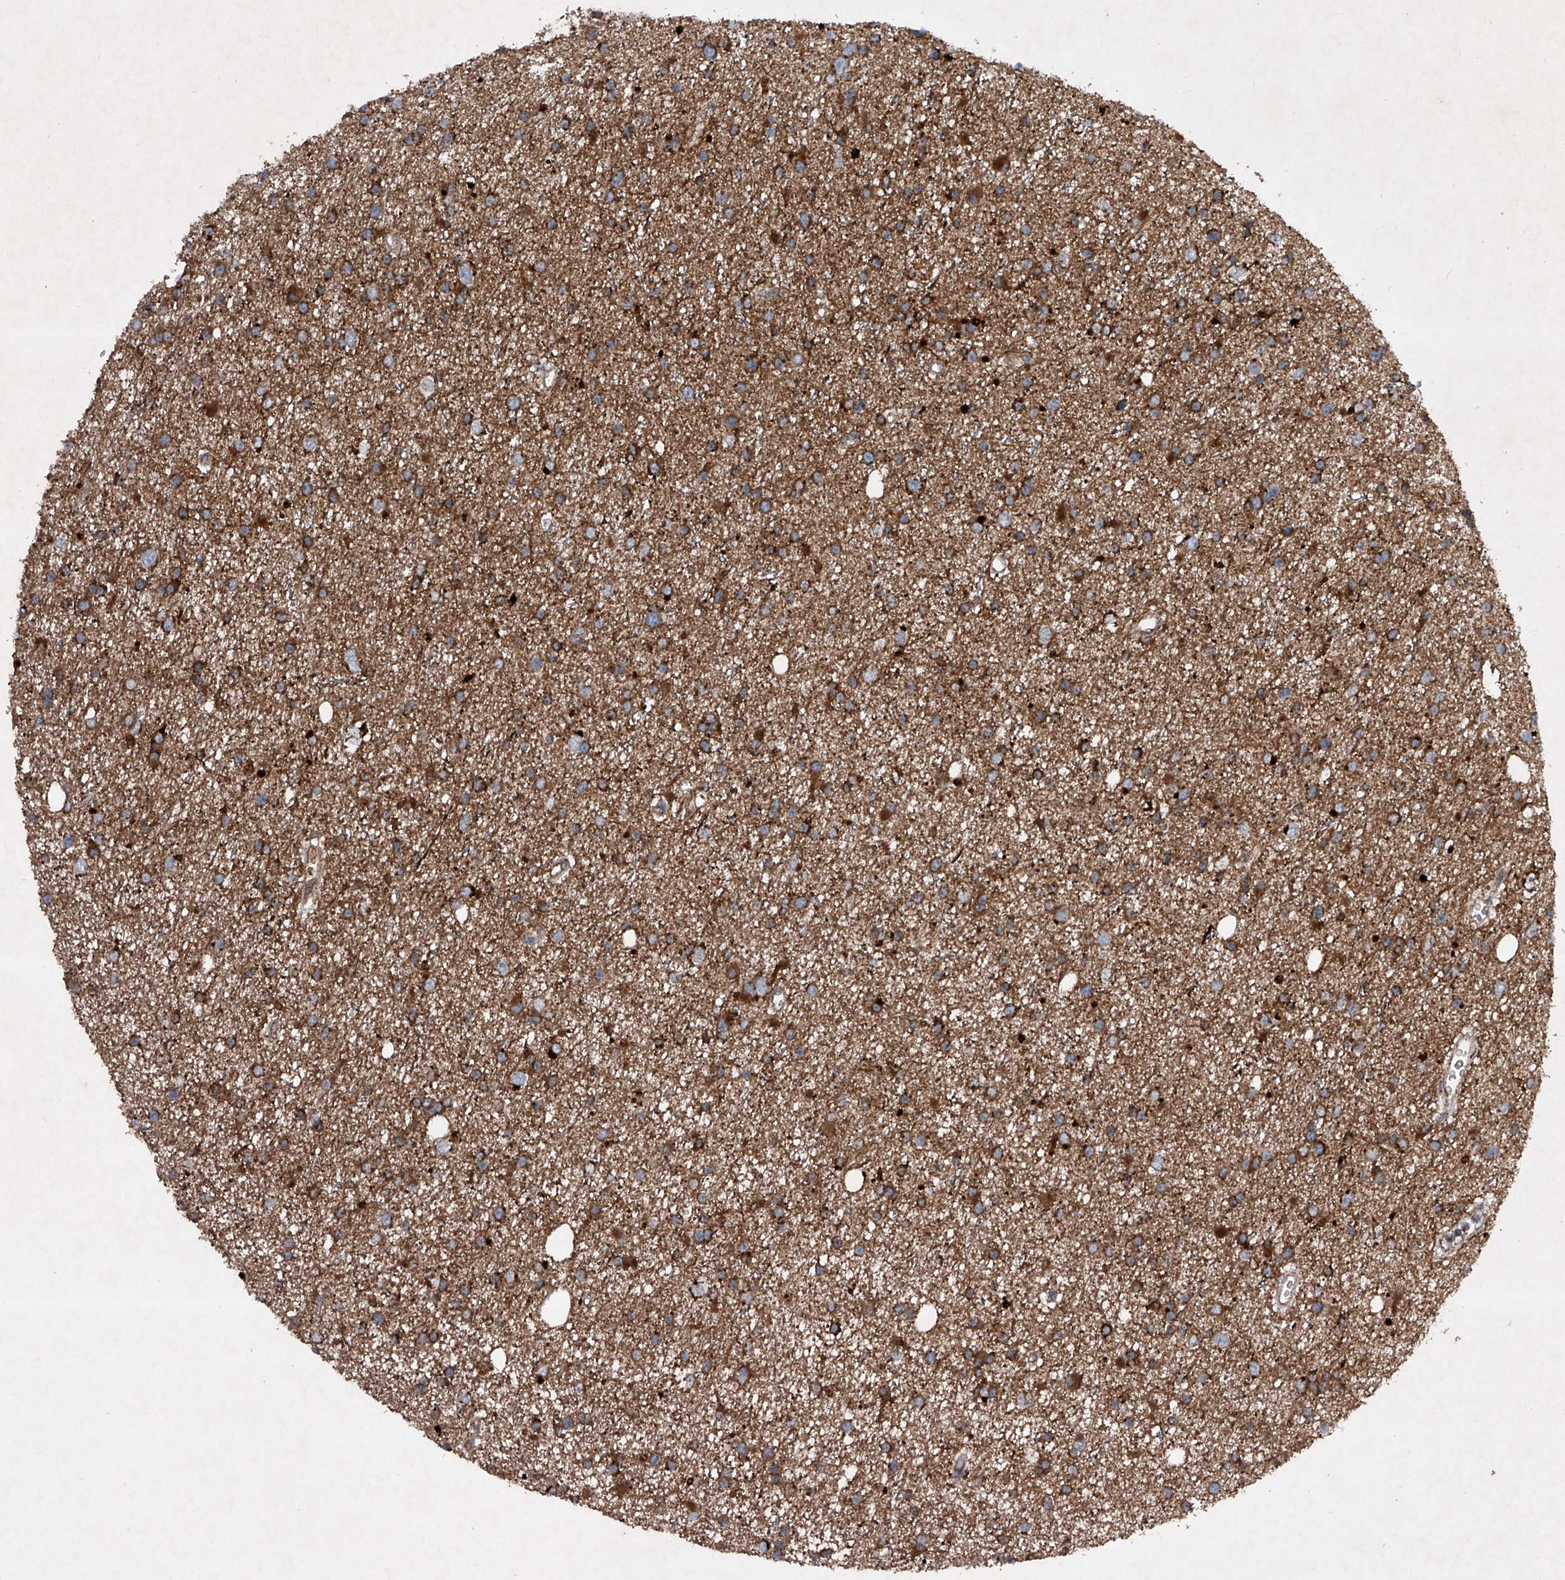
{"staining": {"intensity": "strong", "quantity": ">75%", "location": "cytoplasmic/membranous"}, "tissue": "glioma", "cell_type": "Tumor cells", "image_type": "cancer", "snomed": [{"axis": "morphology", "description": "Glioma, malignant, Low grade"}, {"axis": "topography", "description": "Cerebral cortex"}], "caption": "IHC micrograph of neoplastic tissue: human glioma stained using immunohistochemistry (IHC) displays high levels of strong protein expression localized specifically in the cytoplasmic/membranous of tumor cells, appearing as a cytoplasmic/membranous brown color.", "gene": "DAD1", "patient": {"sex": "female", "age": 39}}